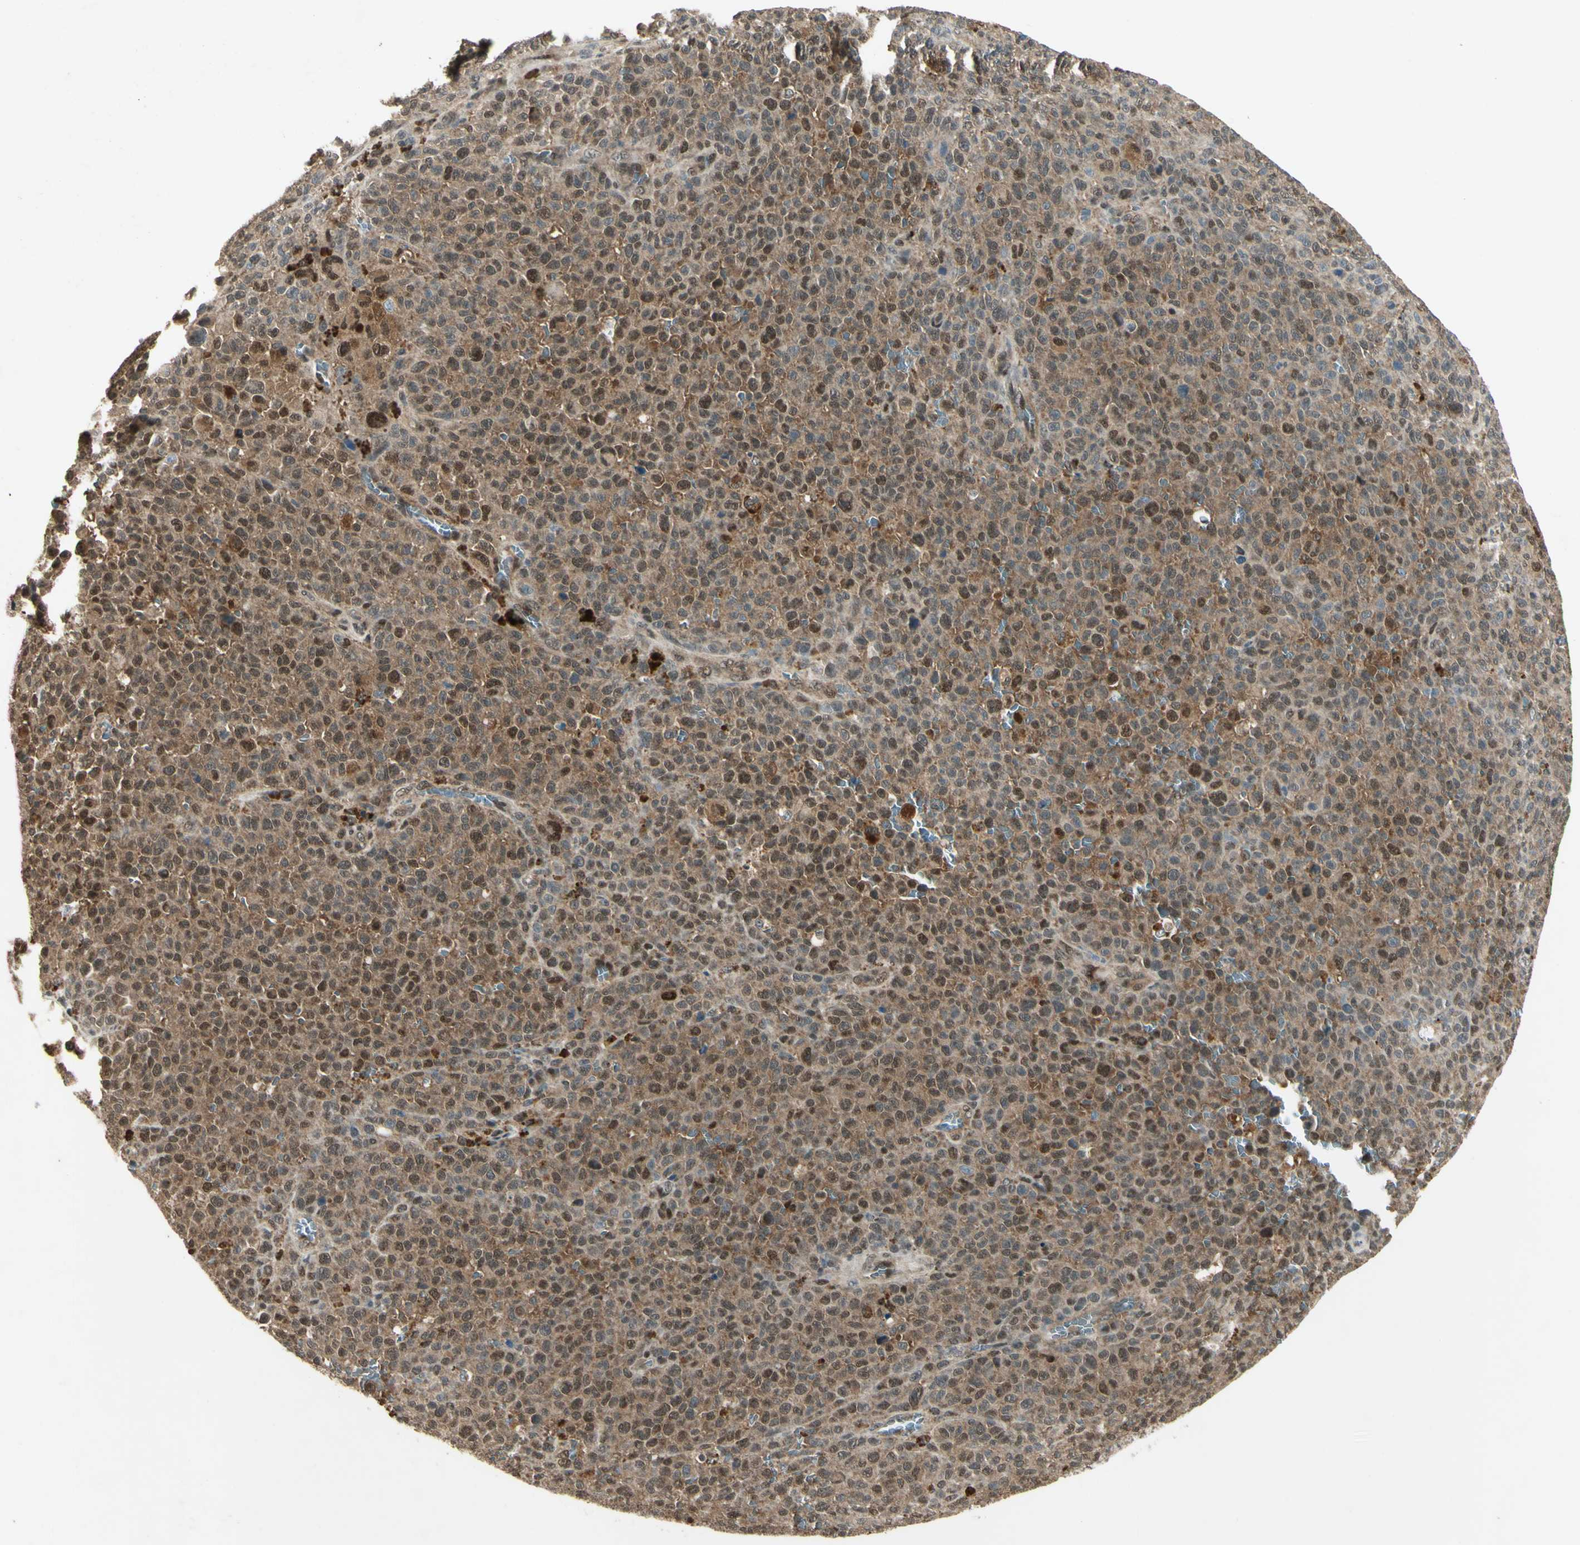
{"staining": {"intensity": "moderate", "quantity": ">75%", "location": "cytoplasmic/membranous,nuclear"}, "tissue": "melanoma", "cell_type": "Tumor cells", "image_type": "cancer", "snomed": [{"axis": "morphology", "description": "Malignant melanoma, NOS"}, {"axis": "topography", "description": "Skin"}], "caption": "Immunohistochemistry (DAB (3,3'-diaminobenzidine)) staining of melanoma exhibits moderate cytoplasmic/membranous and nuclear protein positivity in approximately >75% of tumor cells. (Stains: DAB (3,3'-diaminobenzidine) in brown, nuclei in blue, Microscopy: brightfield microscopy at high magnification).", "gene": "PSMD5", "patient": {"sex": "female", "age": 82}}